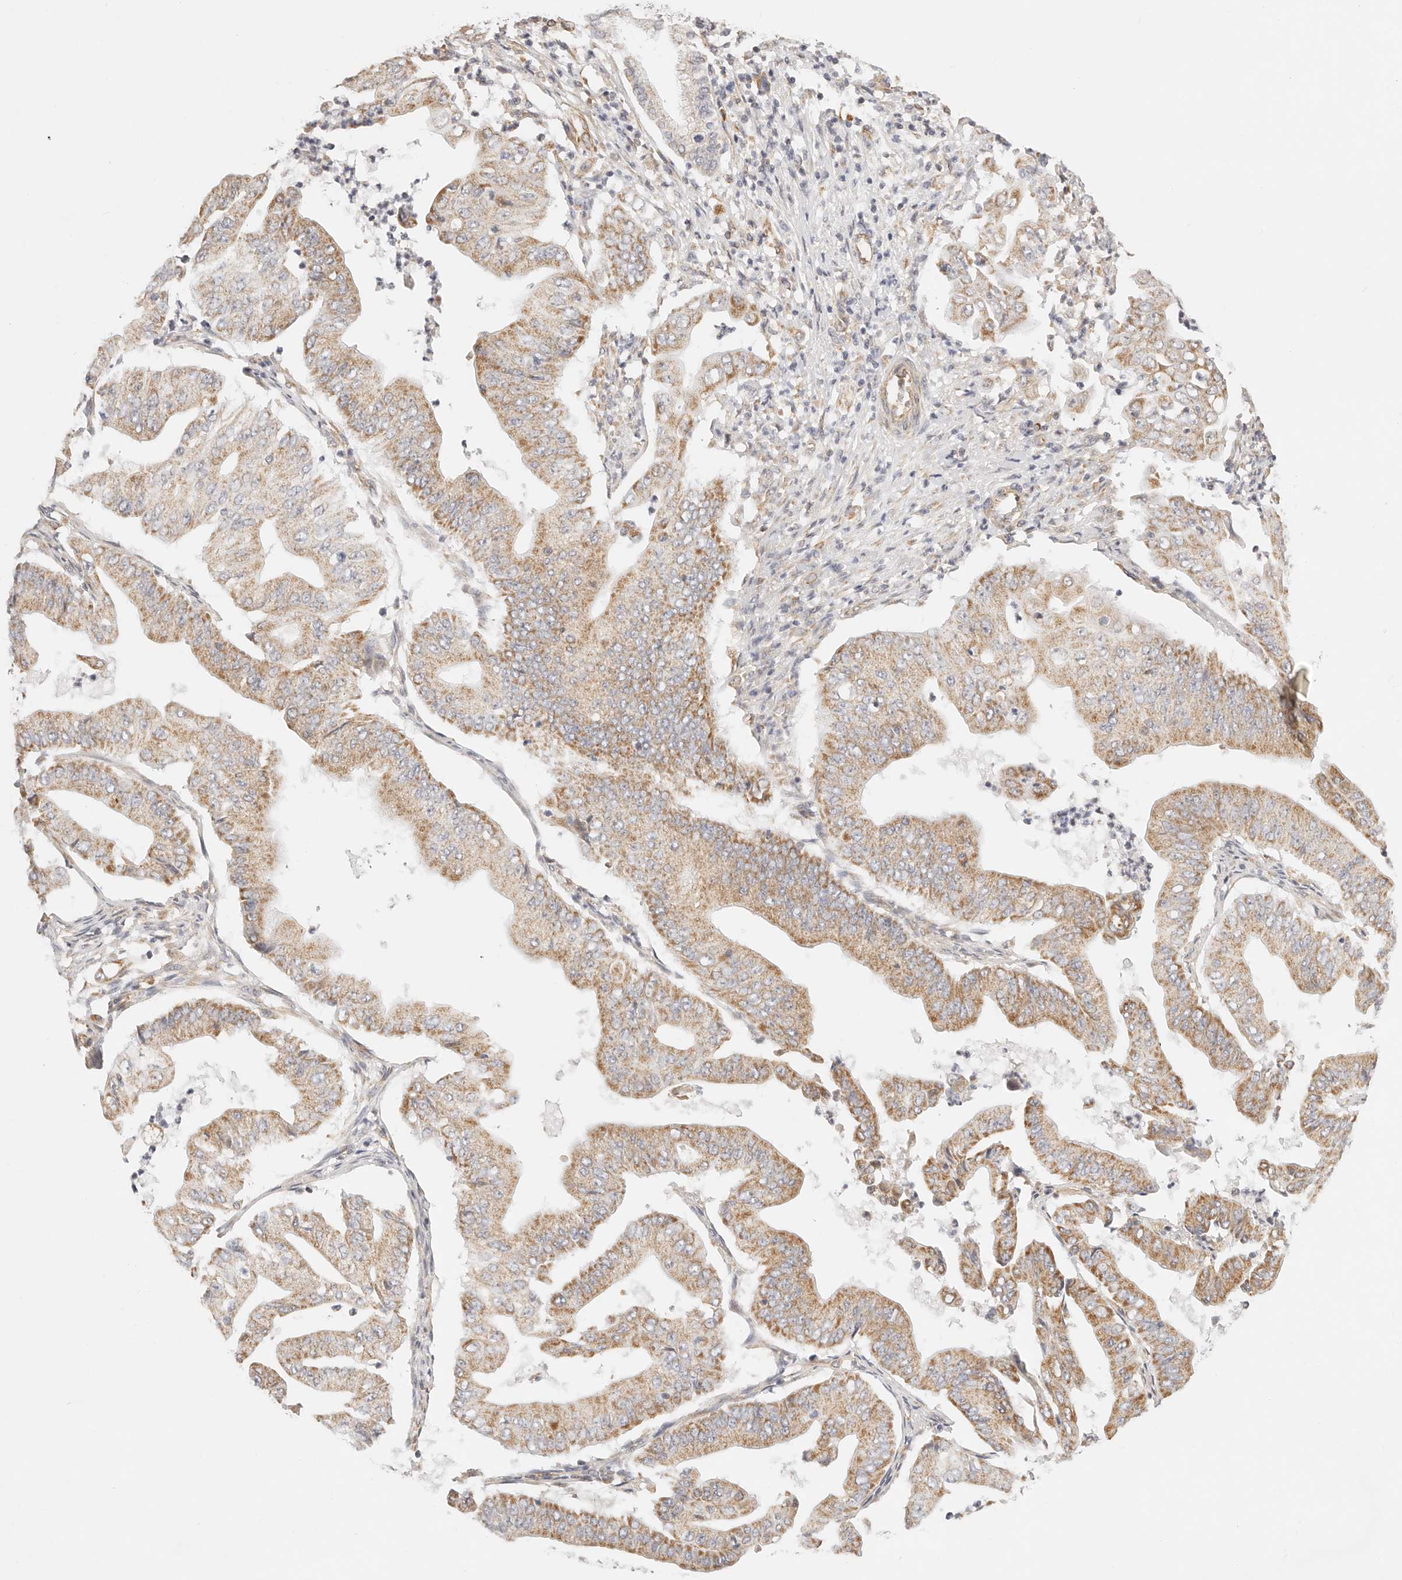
{"staining": {"intensity": "moderate", "quantity": ">75%", "location": "cytoplasmic/membranous"}, "tissue": "pancreatic cancer", "cell_type": "Tumor cells", "image_type": "cancer", "snomed": [{"axis": "morphology", "description": "Adenocarcinoma, NOS"}, {"axis": "topography", "description": "Pancreas"}], "caption": "This image demonstrates immunohistochemistry (IHC) staining of pancreatic cancer, with medium moderate cytoplasmic/membranous positivity in approximately >75% of tumor cells.", "gene": "ZC3H11A", "patient": {"sex": "female", "age": 77}}